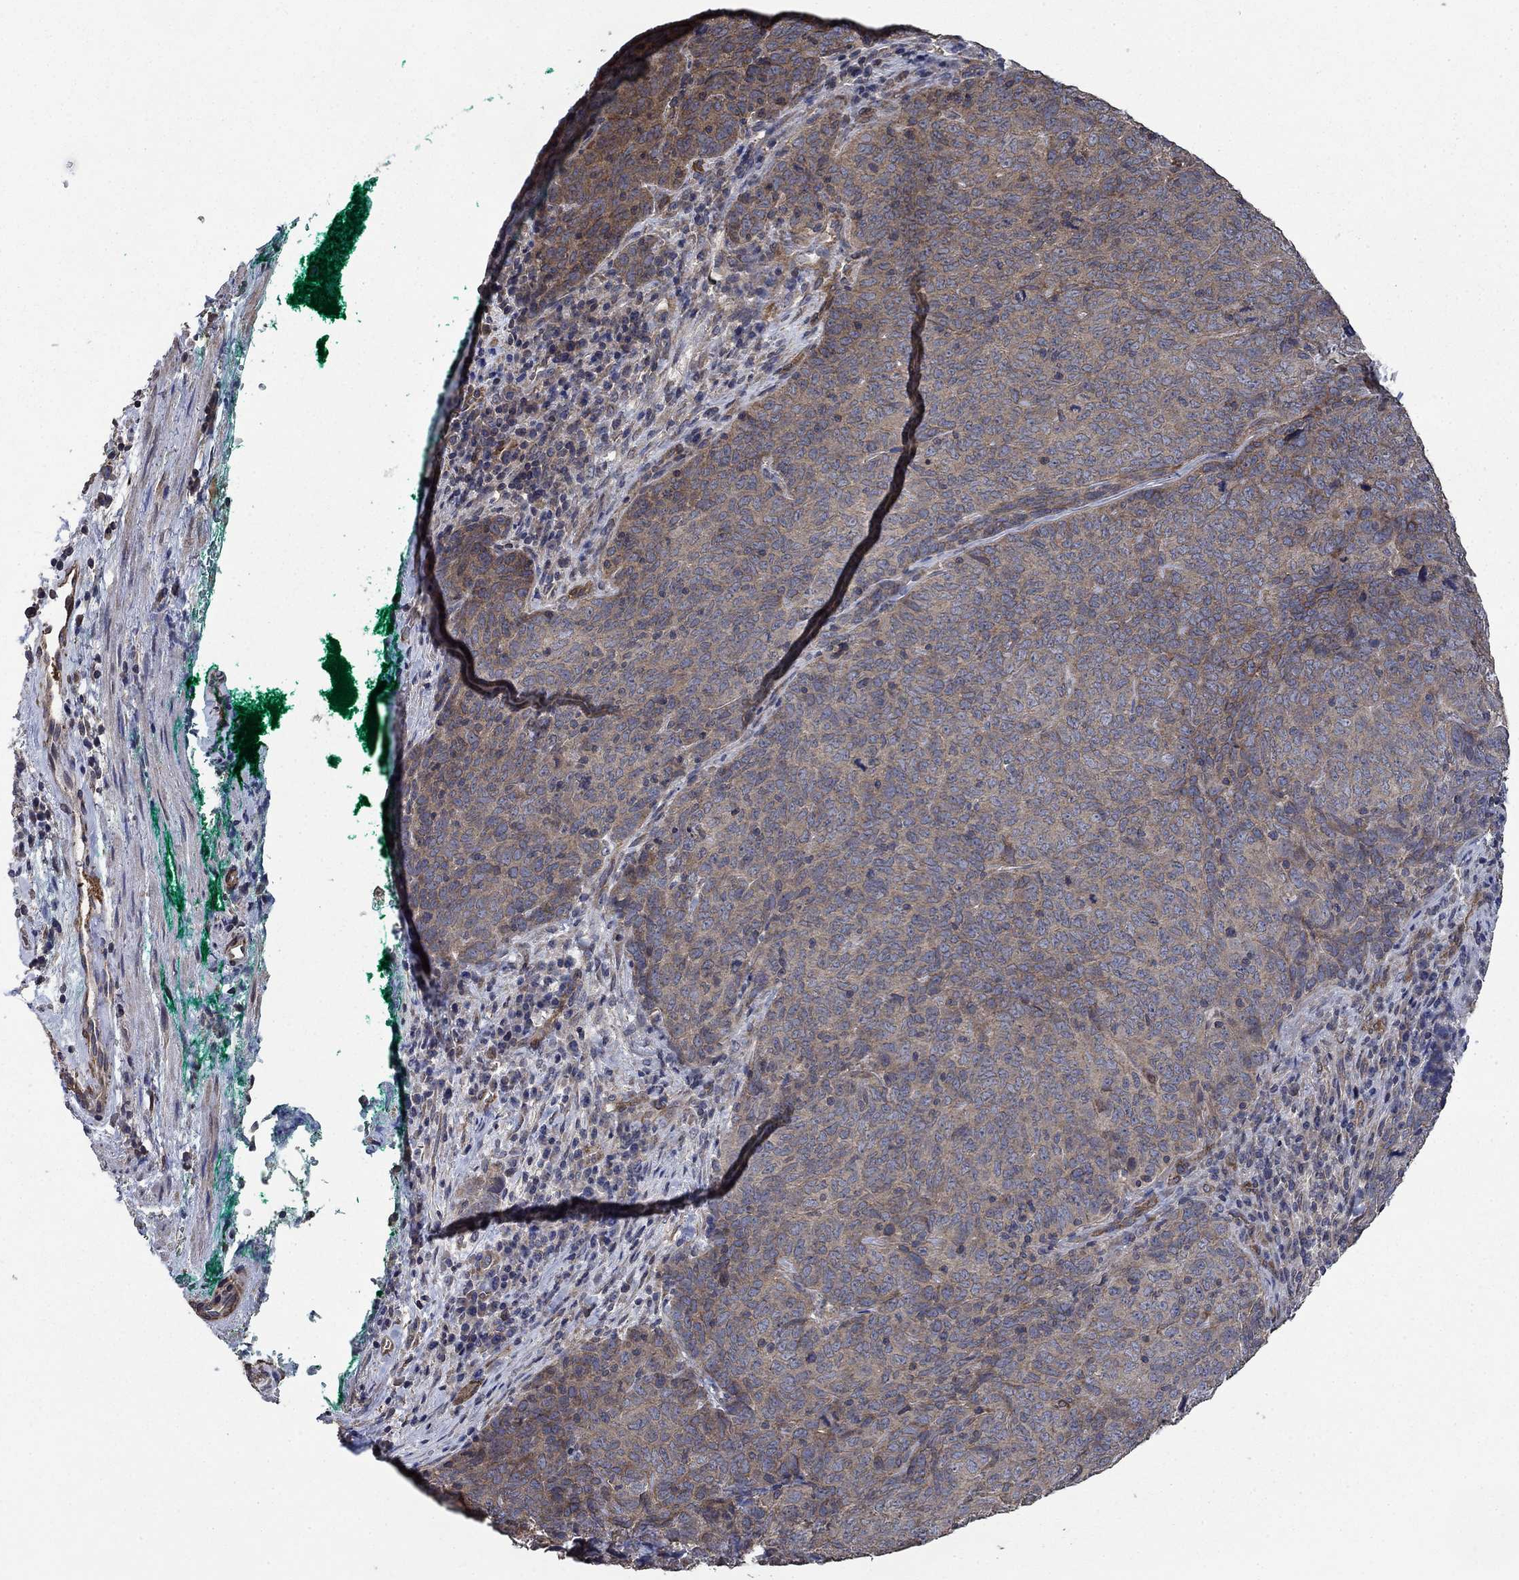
{"staining": {"intensity": "weak", "quantity": "<25%", "location": "cytoplasmic/membranous"}, "tissue": "skin cancer", "cell_type": "Tumor cells", "image_type": "cancer", "snomed": [{"axis": "morphology", "description": "Squamous cell carcinoma, NOS"}, {"axis": "topography", "description": "Skin"}, {"axis": "topography", "description": "Anal"}], "caption": "This is an IHC image of human skin cancer (squamous cell carcinoma). There is no expression in tumor cells.", "gene": "PDE3A", "patient": {"sex": "female", "age": 51}}